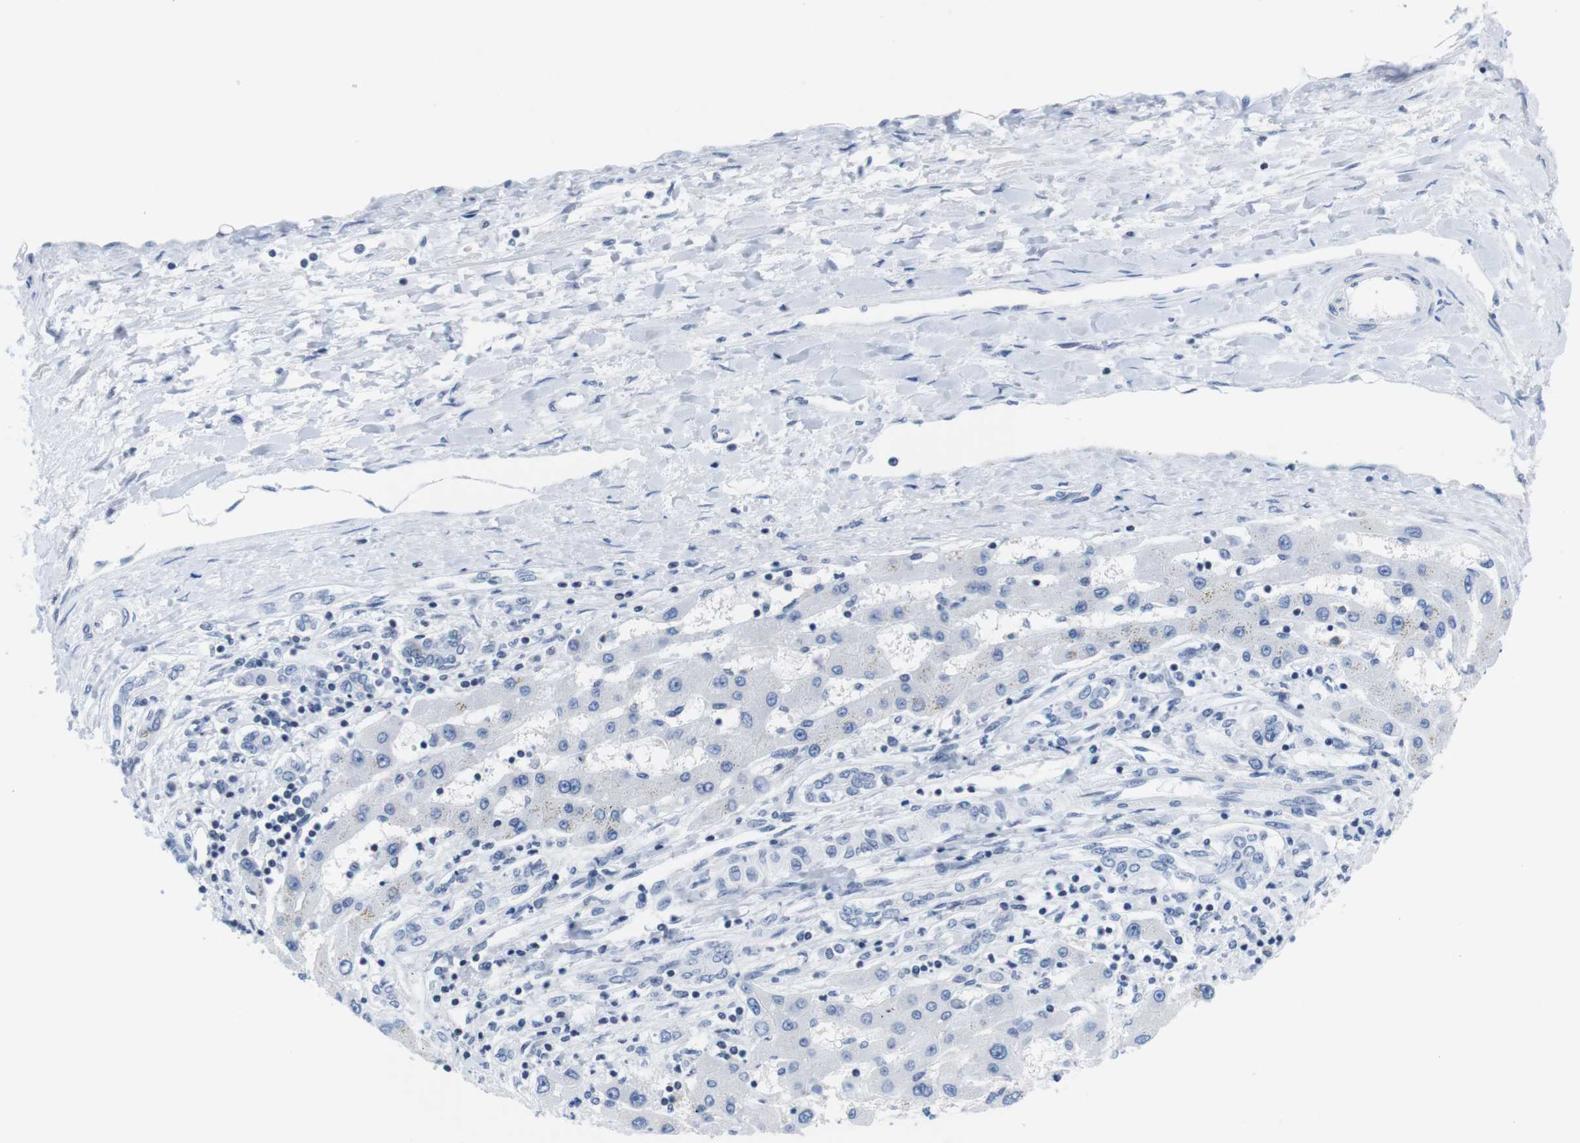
{"staining": {"intensity": "negative", "quantity": "none", "location": "none"}, "tissue": "liver cancer", "cell_type": "Tumor cells", "image_type": "cancer", "snomed": [{"axis": "morphology", "description": "Carcinoma, Hepatocellular, NOS"}, {"axis": "topography", "description": "Liver"}], "caption": "Immunohistochemistry of hepatocellular carcinoma (liver) exhibits no positivity in tumor cells.", "gene": "IFI16", "patient": {"sex": "female", "age": 61}}